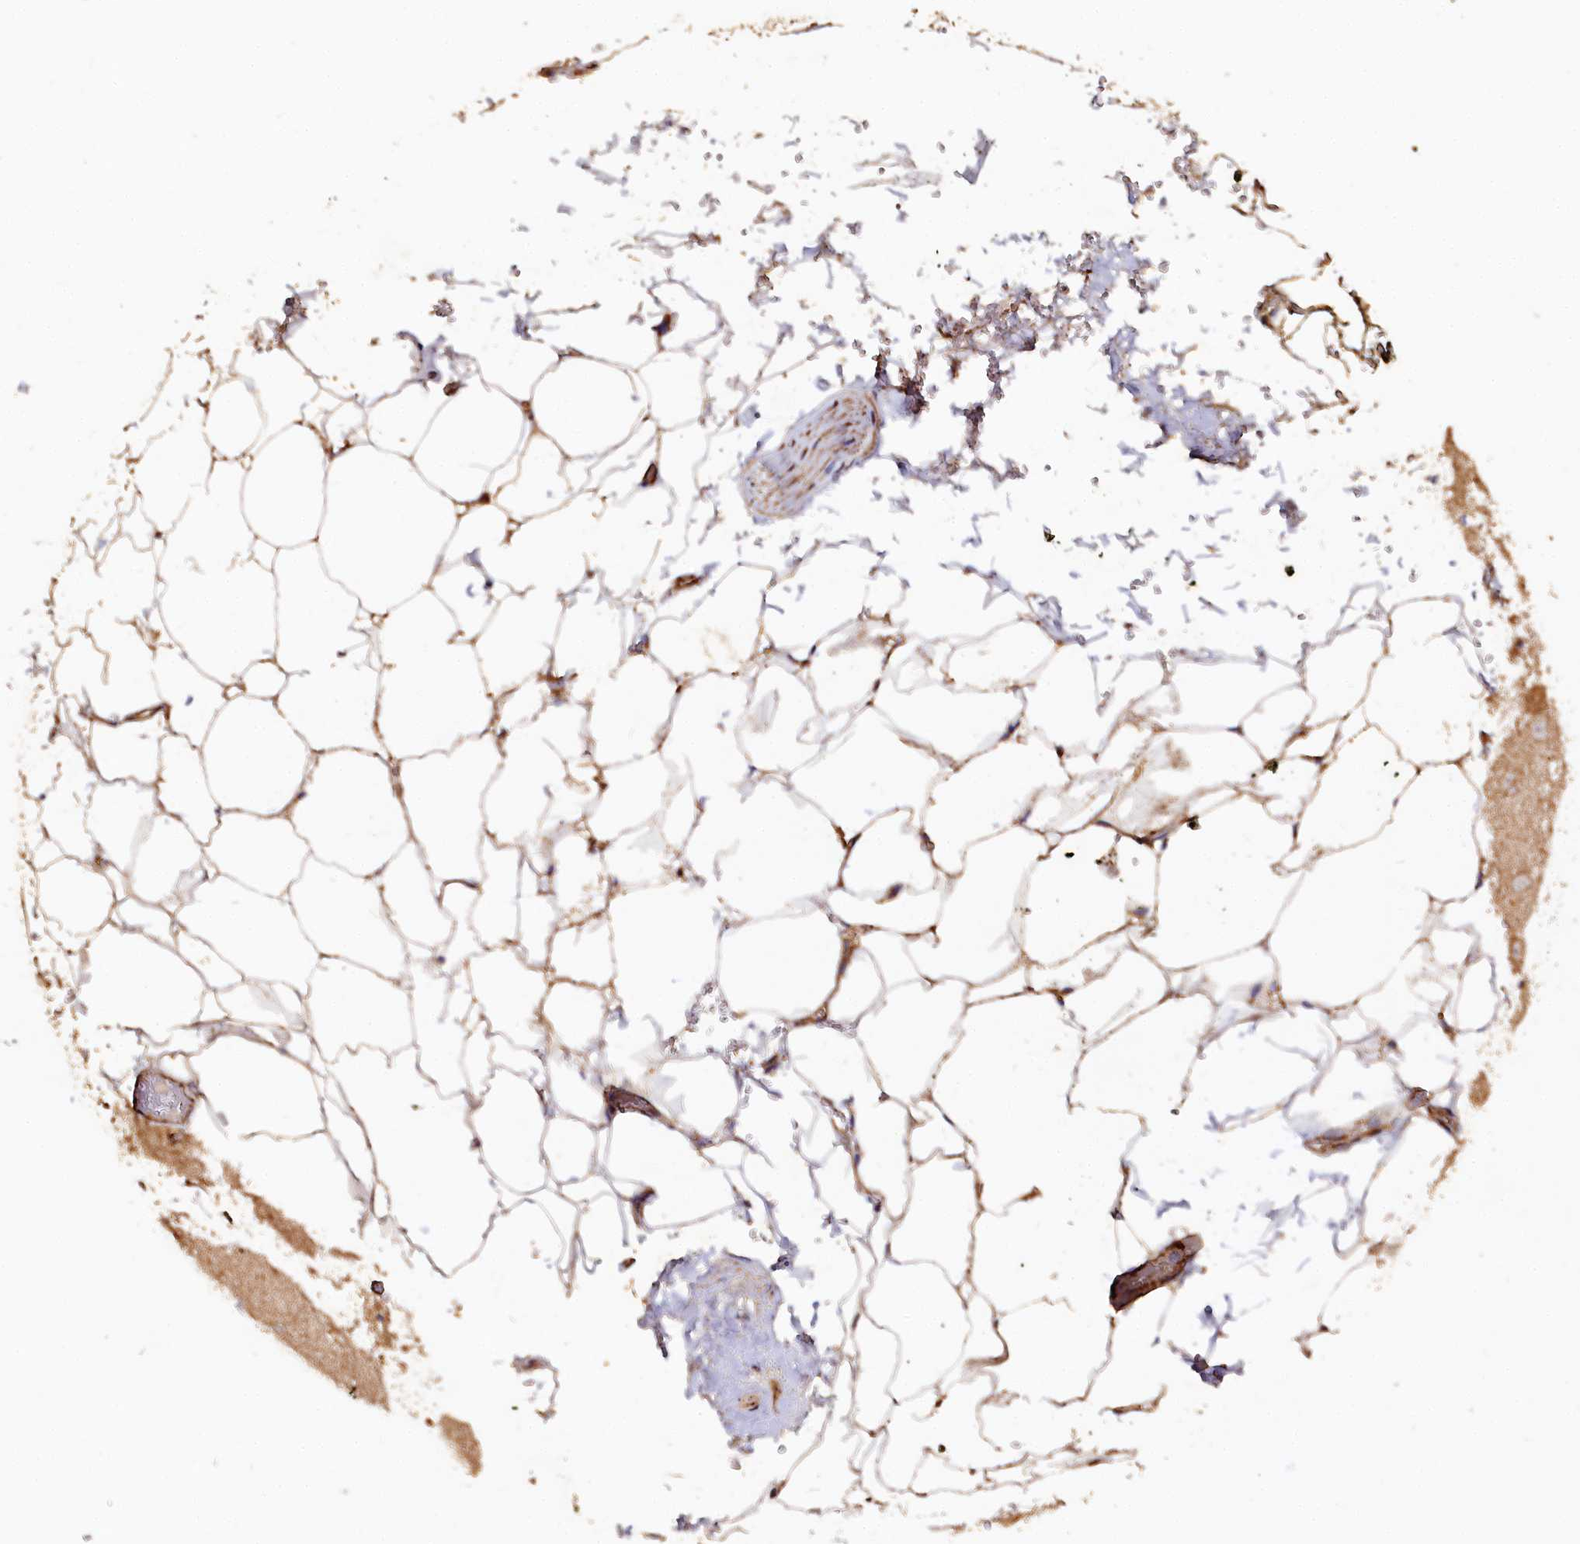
{"staining": {"intensity": "moderate", "quantity": ">75%", "location": "cytoplasmic/membranous"}, "tissue": "adipose tissue", "cell_type": "Adipocytes", "image_type": "normal", "snomed": [{"axis": "morphology", "description": "Normal tissue, NOS"}, {"axis": "morphology", "description": "Adenocarcinoma, Low grade"}, {"axis": "topography", "description": "Prostate"}, {"axis": "topography", "description": "Peripheral nerve tissue"}], "caption": "This photomicrograph reveals normal adipose tissue stained with IHC to label a protein in brown. The cytoplasmic/membranous of adipocytes show moderate positivity for the protein. Nuclei are counter-stained blue.", "gene": "WDR73", "patient": {"sex": "male", "age": 63}}